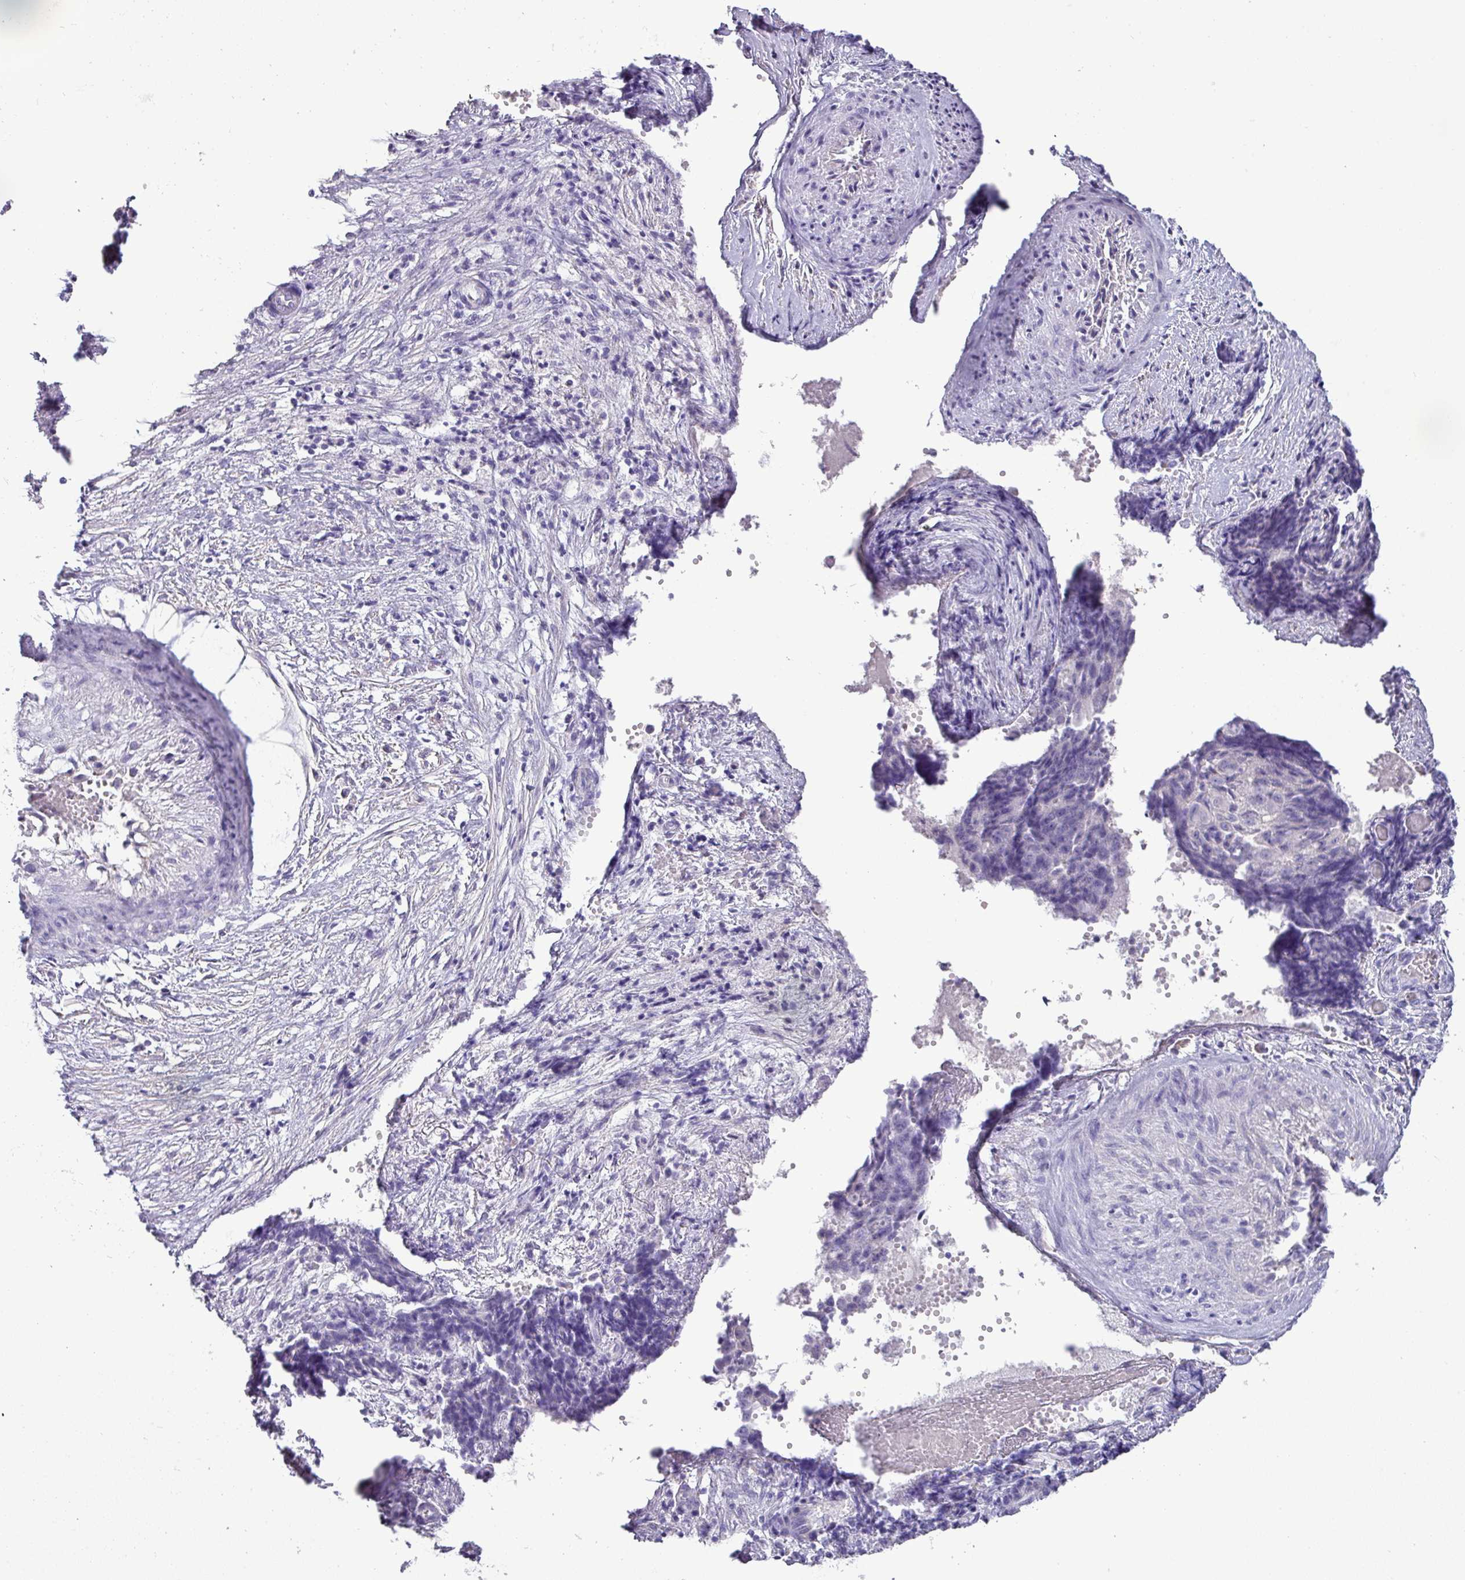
{"staining": {"intensity": "negative", "quantity": "none", "location": "none"}, "tissue": "ovarian cancer", "cell_type": "Tumor cells", "image_type": "cancer", "snomed": [{"axis": "morphology", "description": "Carcinoma, endometroid"}, {"axis": "topography", "description": "Ovary"}], "caption": "This is an immunohistochemistry (IHC) image of endometroid carcinoma (ovarian). There is no staining in tumor cells.", "gene": "GSTA3", "patient": {"sex": "female", "age": 42}}